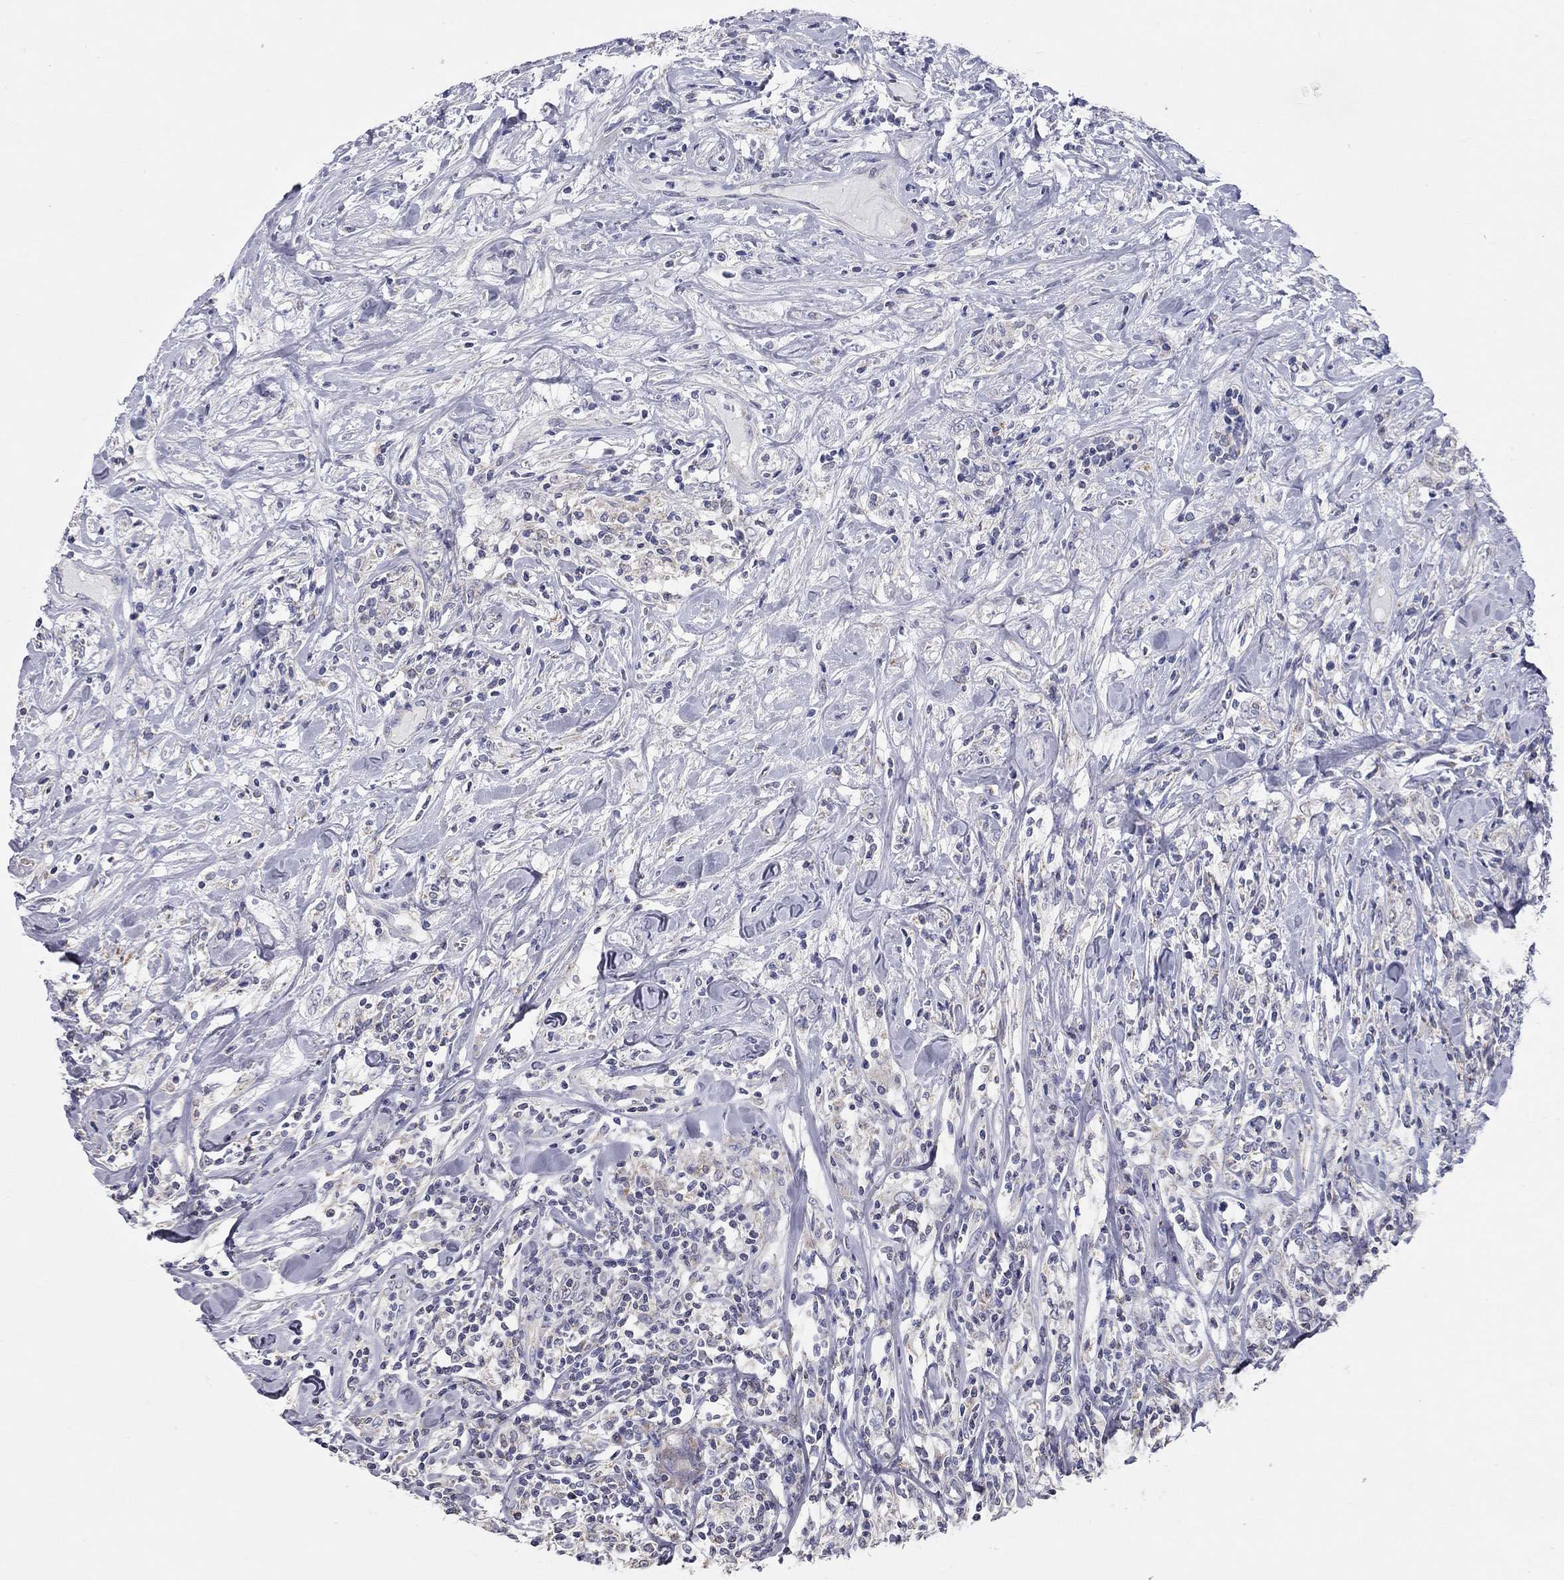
{"staining": {"intensity": "negative", "quantity": "none", "location": "none"}, "tissue": "lymphoma", "cell_type": "Tumor cells", "image_type": "cancer", "snomed": [{"axis": "morphology", "description": "Malignant lymphoma, non-Hodgkin's type, High grade"}, {"axis": "topography", "description": "Lymph node"}], "caption": "Image shows no significant protein staining in tumor cells of high-grade malignant lymphoma, non-Hodgkin's type.", "gene": "CFAP161", "patient": {"sex": "female", "age": 84}}